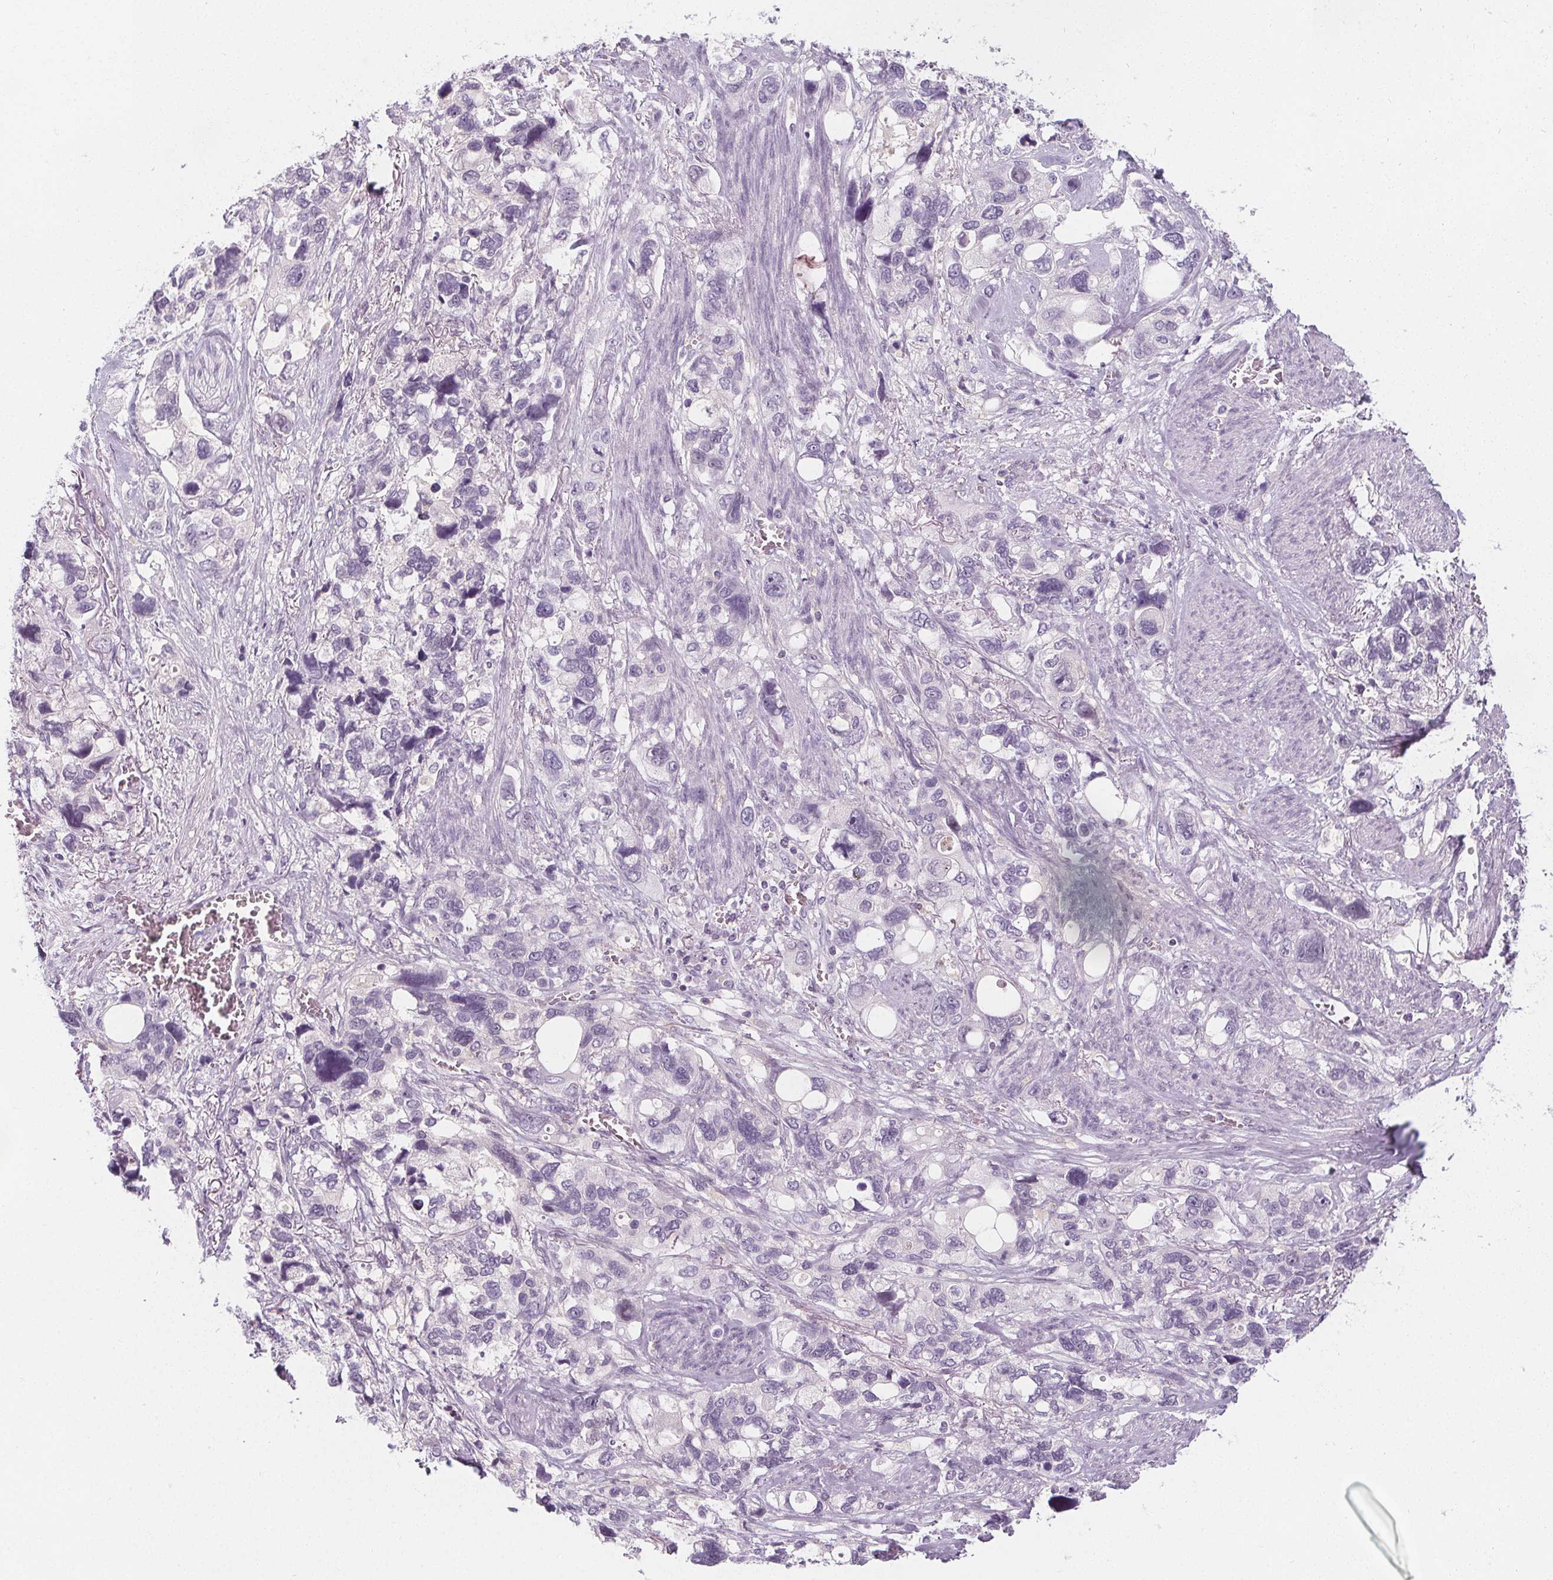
{"staining": {"intensity": "negative", "quantity": "none", "location": "none"}, "tissue": "stomach cancer", "cell_type": "Tumor cells", "image_type": "cancer", "snomed": [{"axis": "morphology", "description": "Adenocarcinoma, NOS"}, {"axis": "topography", "description": "Stomach, upper"}], "caption": "High power microscopy photomicrograph of an immunohistochemistry (IHC) image of stomach cancer, revealing no significant positivity in tumor cells. The staining was performed using DAB to visualize the protein expression in brown, while the nuclei were stained in blue with hematoxylin (Magnification: 20x).", "gene": "UGP2", "patient": {"sex": "female", "age": 81}}